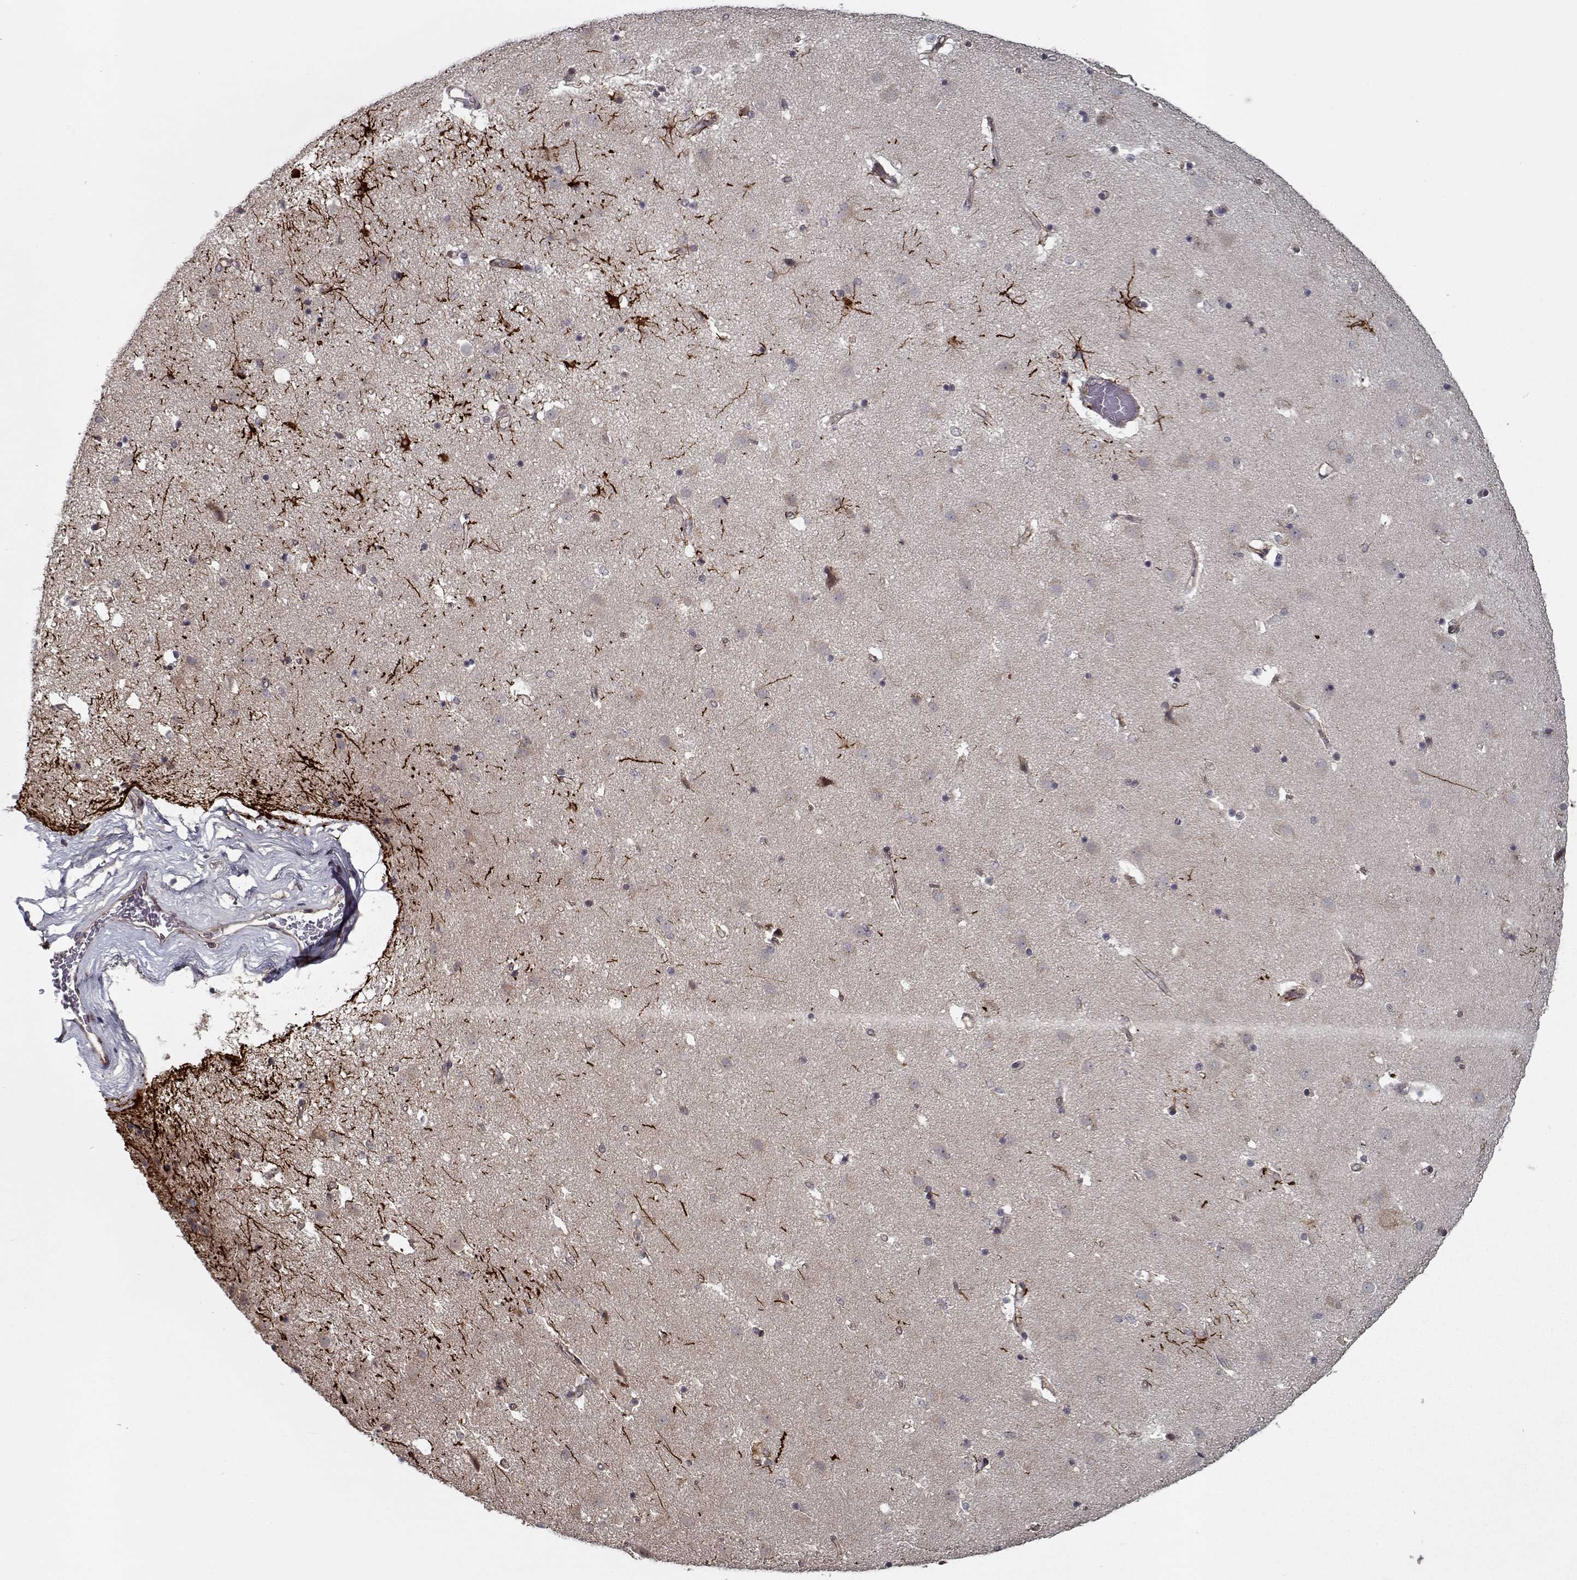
{"staining": {"intensity": "strong", "quantity": "<25%", "location": "cytoplasmic/membranous"}, "tissue": "caudate", "cell_type": "Glial cells", "image_type": "normal", "snomed": [{"axis": "morphology", "description": "Normal tissue, NOS"}, {"axis": "topography", "description": "Lateral ventricle wall"}], "caption": "Brown immunohistochemical staining in normal caudate displays strong cytoplasmic/membranous expression in about <25% of glial cells. The staining is performed using DAB (3,3'-diaminobenzidine) brown chromogen to label protein expression. The nuclei are counter-stained blue using hematoxylin.", "gene": "NLK", "patient": {"sex": "female", "age": 71}}